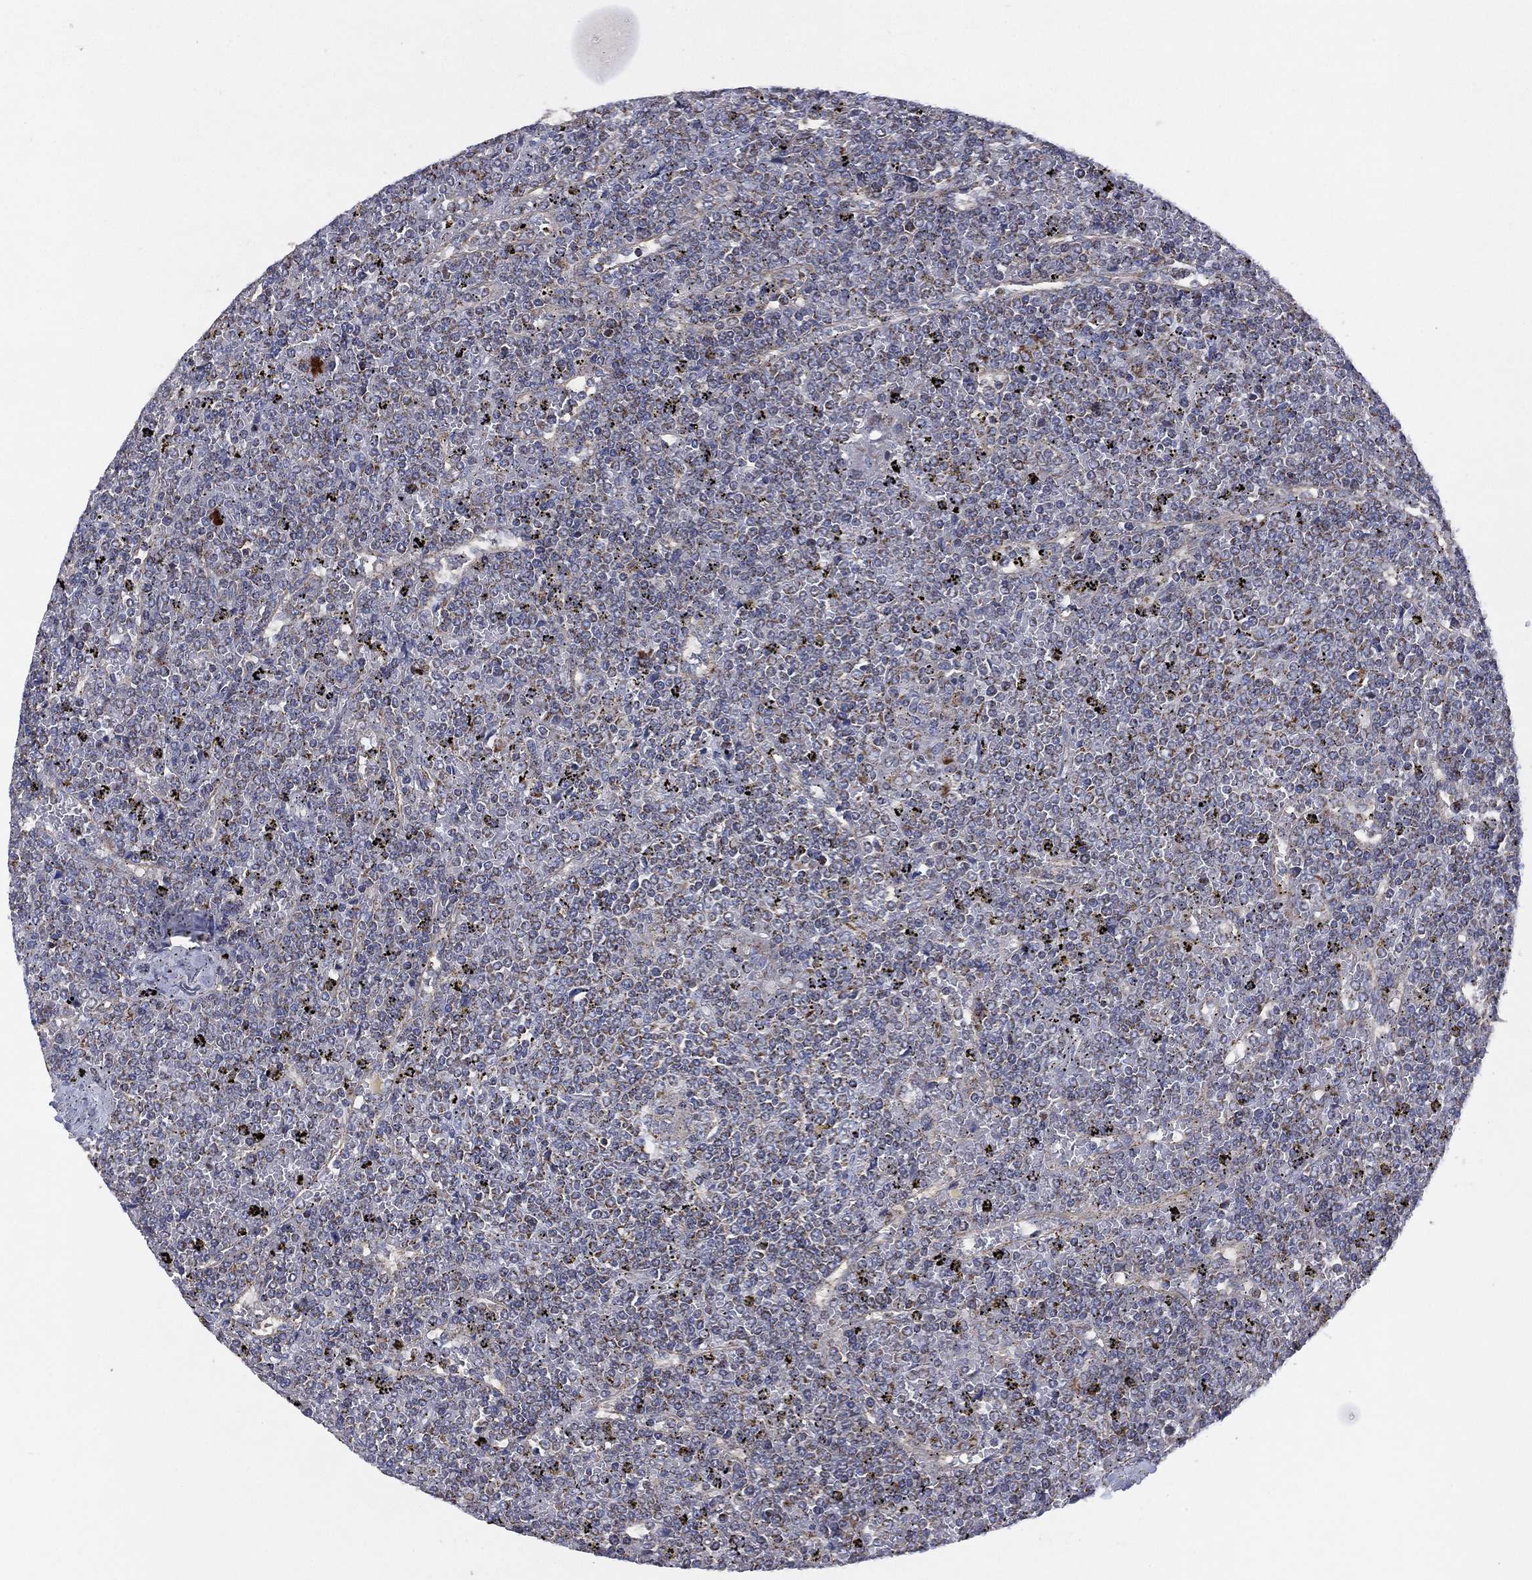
{"staining": {"intensity": "negative", "quantity": "none", "location": "none"}, "tissue": "lymphoma", "cell_type": "Tumor cells", "image_type": "cancer", "snomed": [{"axis": "morphology", "description": "Malignant lymphoma, non-Hodgkin's type, Low grade"}, {"axis": "topography", "description": "Spleen"}], "caption": "Immunohistochemical staining of human lymphoma shows no significant staining in tumor cells.", "gene": "PPP2R5A", "patient": {"sex": "female", "age": 19}}